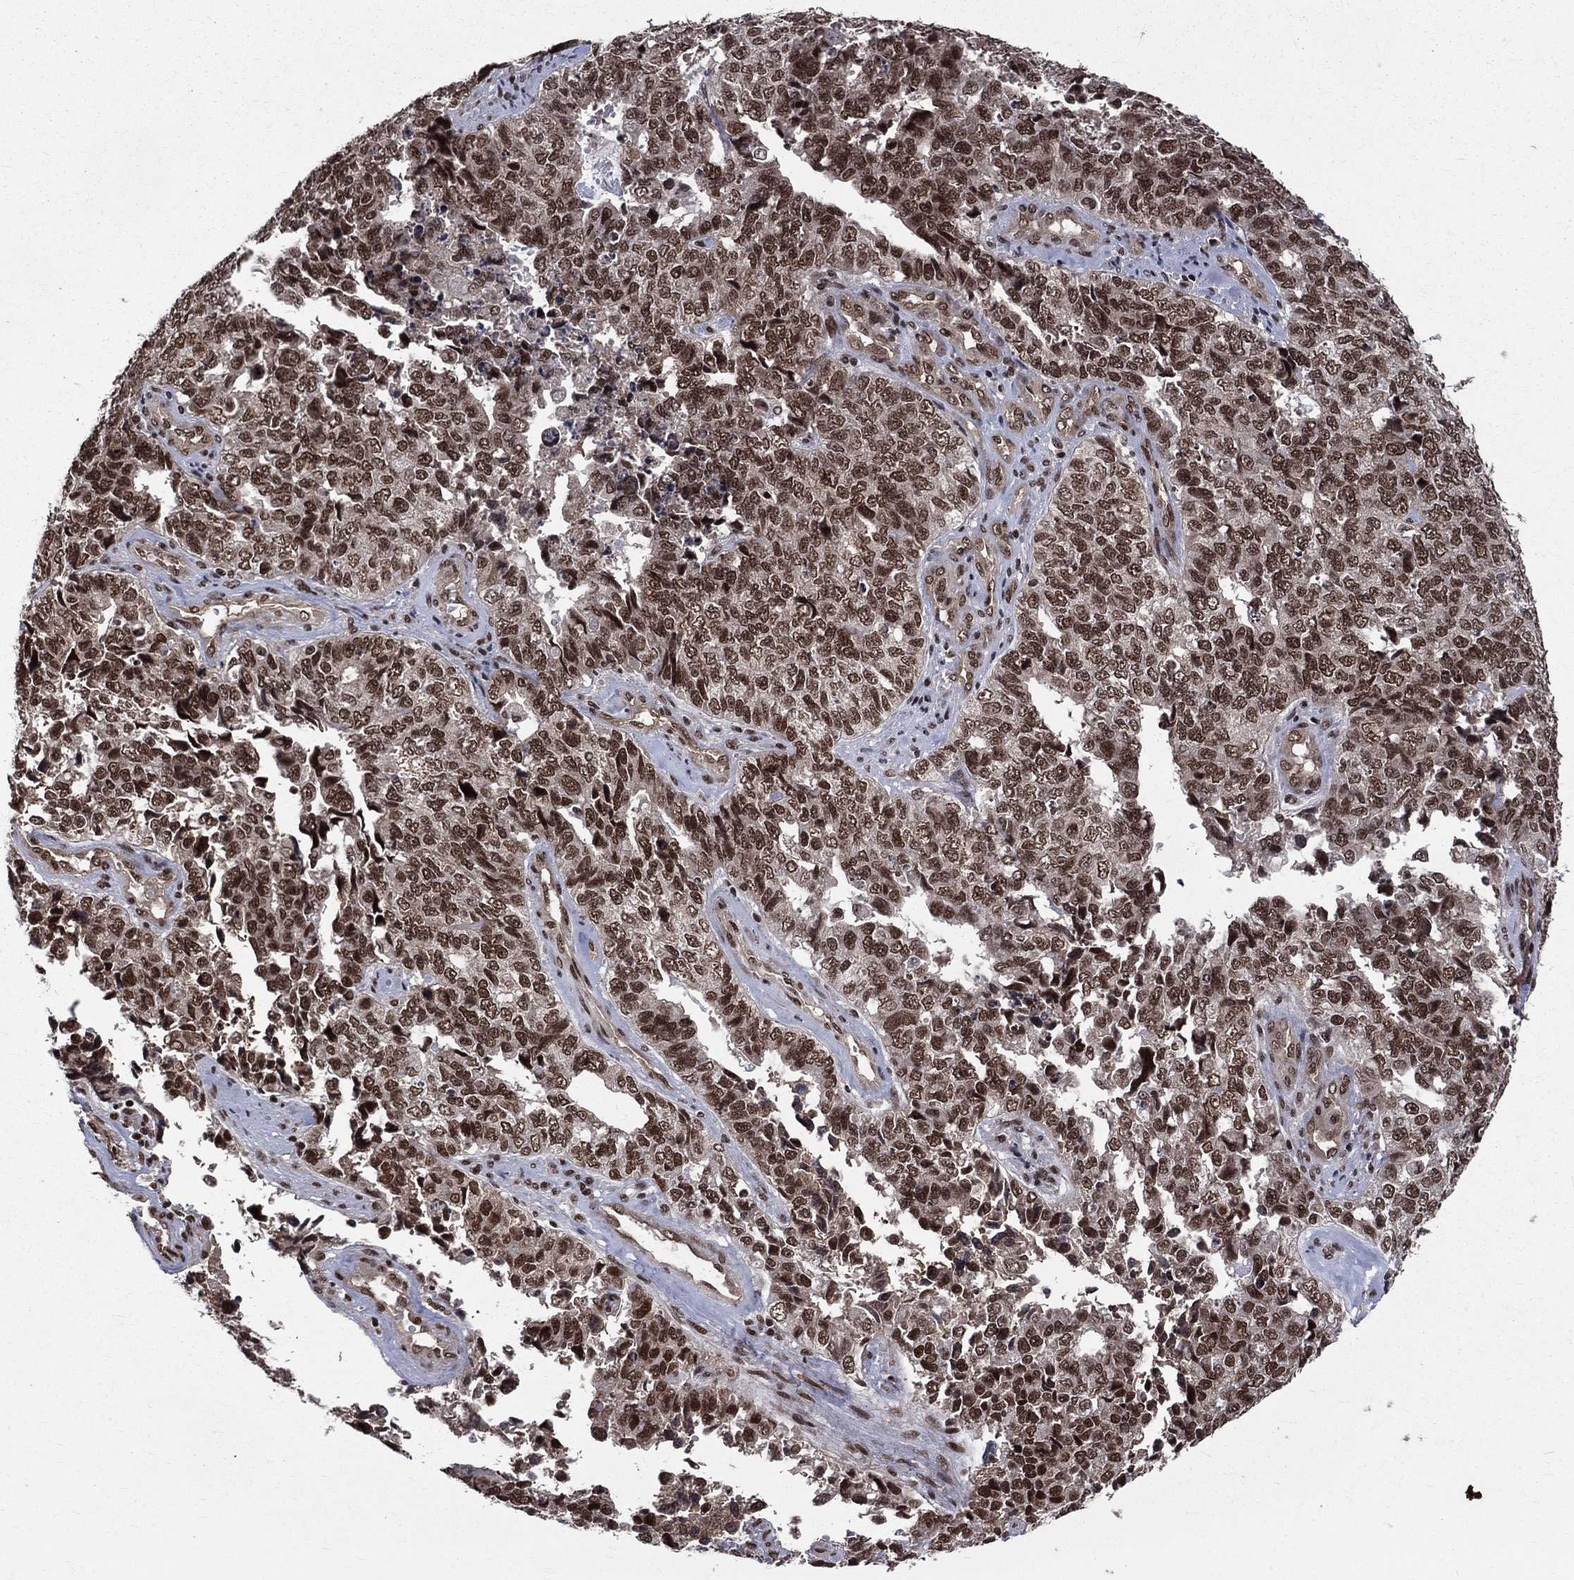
{"staining": {"intensity": "strong", "quantity": ">75%", "location": "nuclear"}, "tissue": "cervical cancer", "cell_type": "Tumor cells", "image_type": "cancer", "snomed": [{"axis": "morphology", "description": "Squamous cell carcinoma, NOS"}, {"axis": "topography", "description": "Cervix"}], "caption": "Protein staining of cervical cancer (squamous cell carcinoma) tissue reveals strong nuclear expression in approximately >75% of tumor cells.", "gene": "SMC3", "patient": {"sex": "female", "age": 63}}